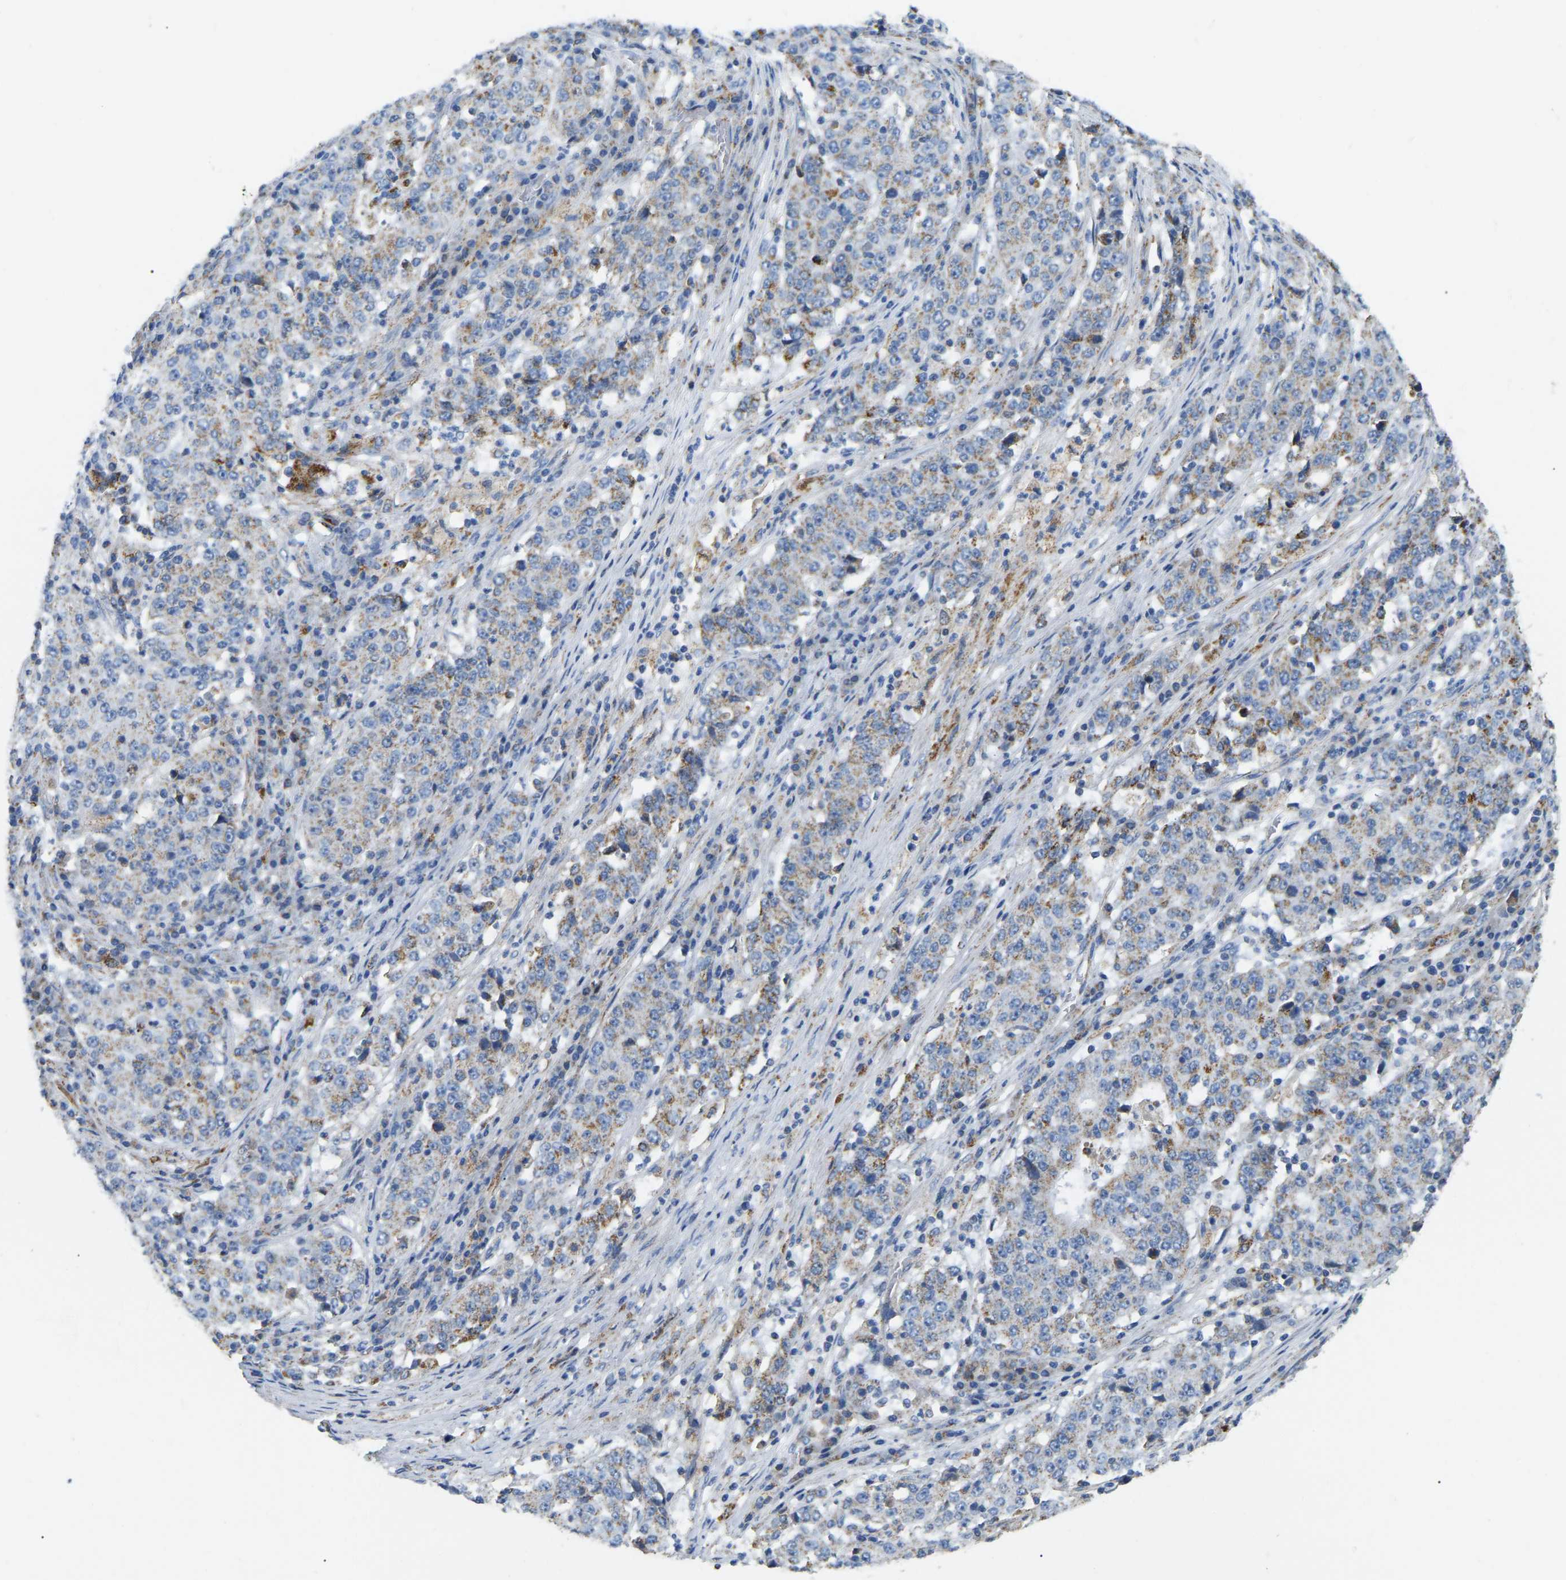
{"staining": {"intensity": "weak", "quantity": "<25%", "location": "cytoplasmic/membranous"}, "tissue": "stomach cancer", "cell_type": "Tumor cells", "image_type": "cancer", "snomed": [{"axis": "morphology", "description": "Adenocarcinoma, NOS"}, {"axis": "topography", "description": "Stomach"}], "caption": "This micrograph is of stomach adenocarcinoma stained with immunohistochemistry to label a protein in brown with the nuclei are counter-stained blue. There is no staining in tumor cells.", "gene": "HIBADH", "patient": {"sex": "male", "age": 59}}